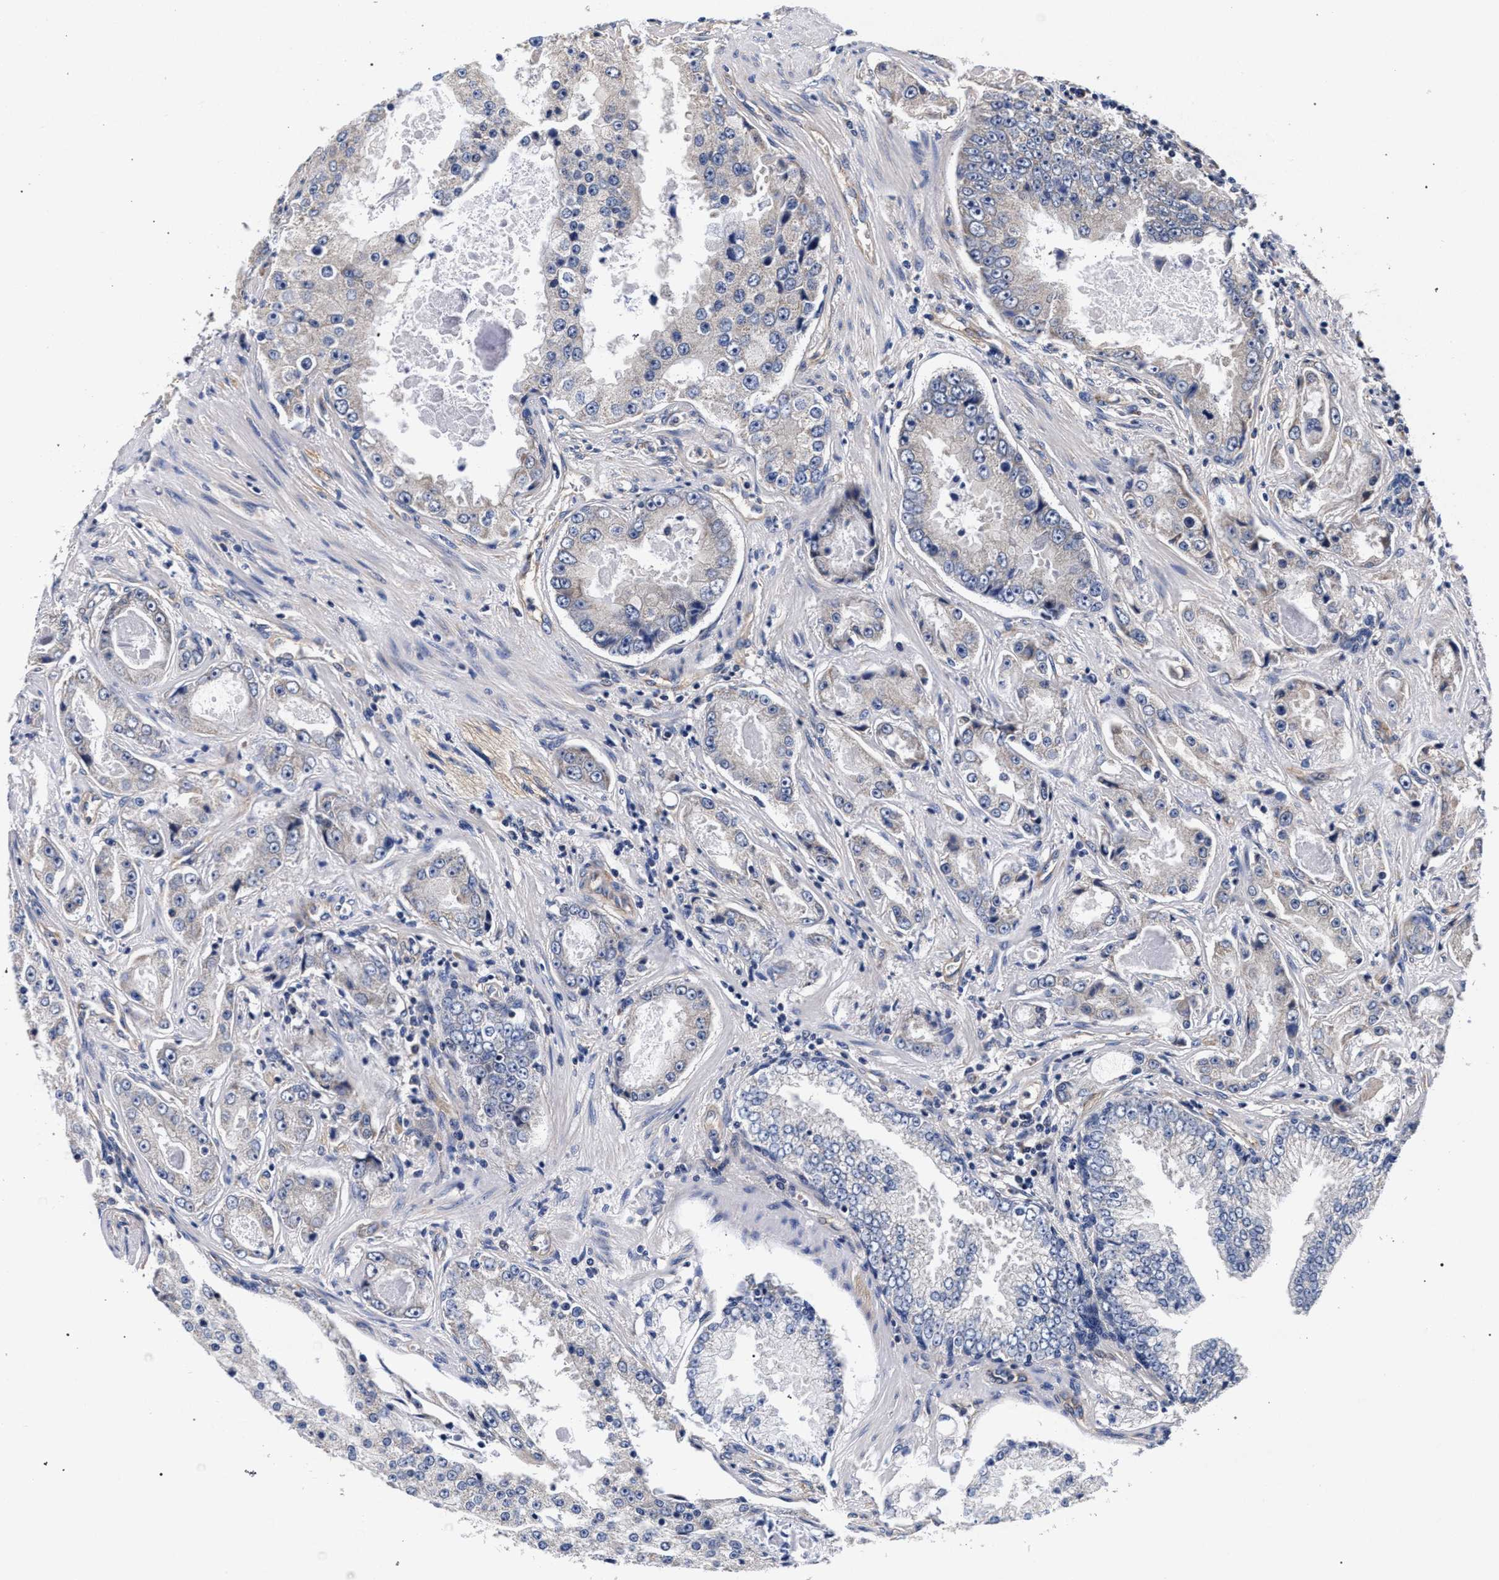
{"staining": {"intensity": "negative", "quantity": "none", "location": "none"}, "tissue": "prostate cancer", "cell_type": "Tumor cells", "image_type": "cancer", "snomed": [{"axis": "morphology", "description": "Adenocarcinoma, High grade"}, {"axis": "topography", "description": "Prostate"}], "caption": "This is an IHC photomicrograph of high-grade adenocarcinoma (prostate). There is no positivity in tumor cells.", "gene": "CFAP95", "patient": {"sex": "male", "age": 73}}